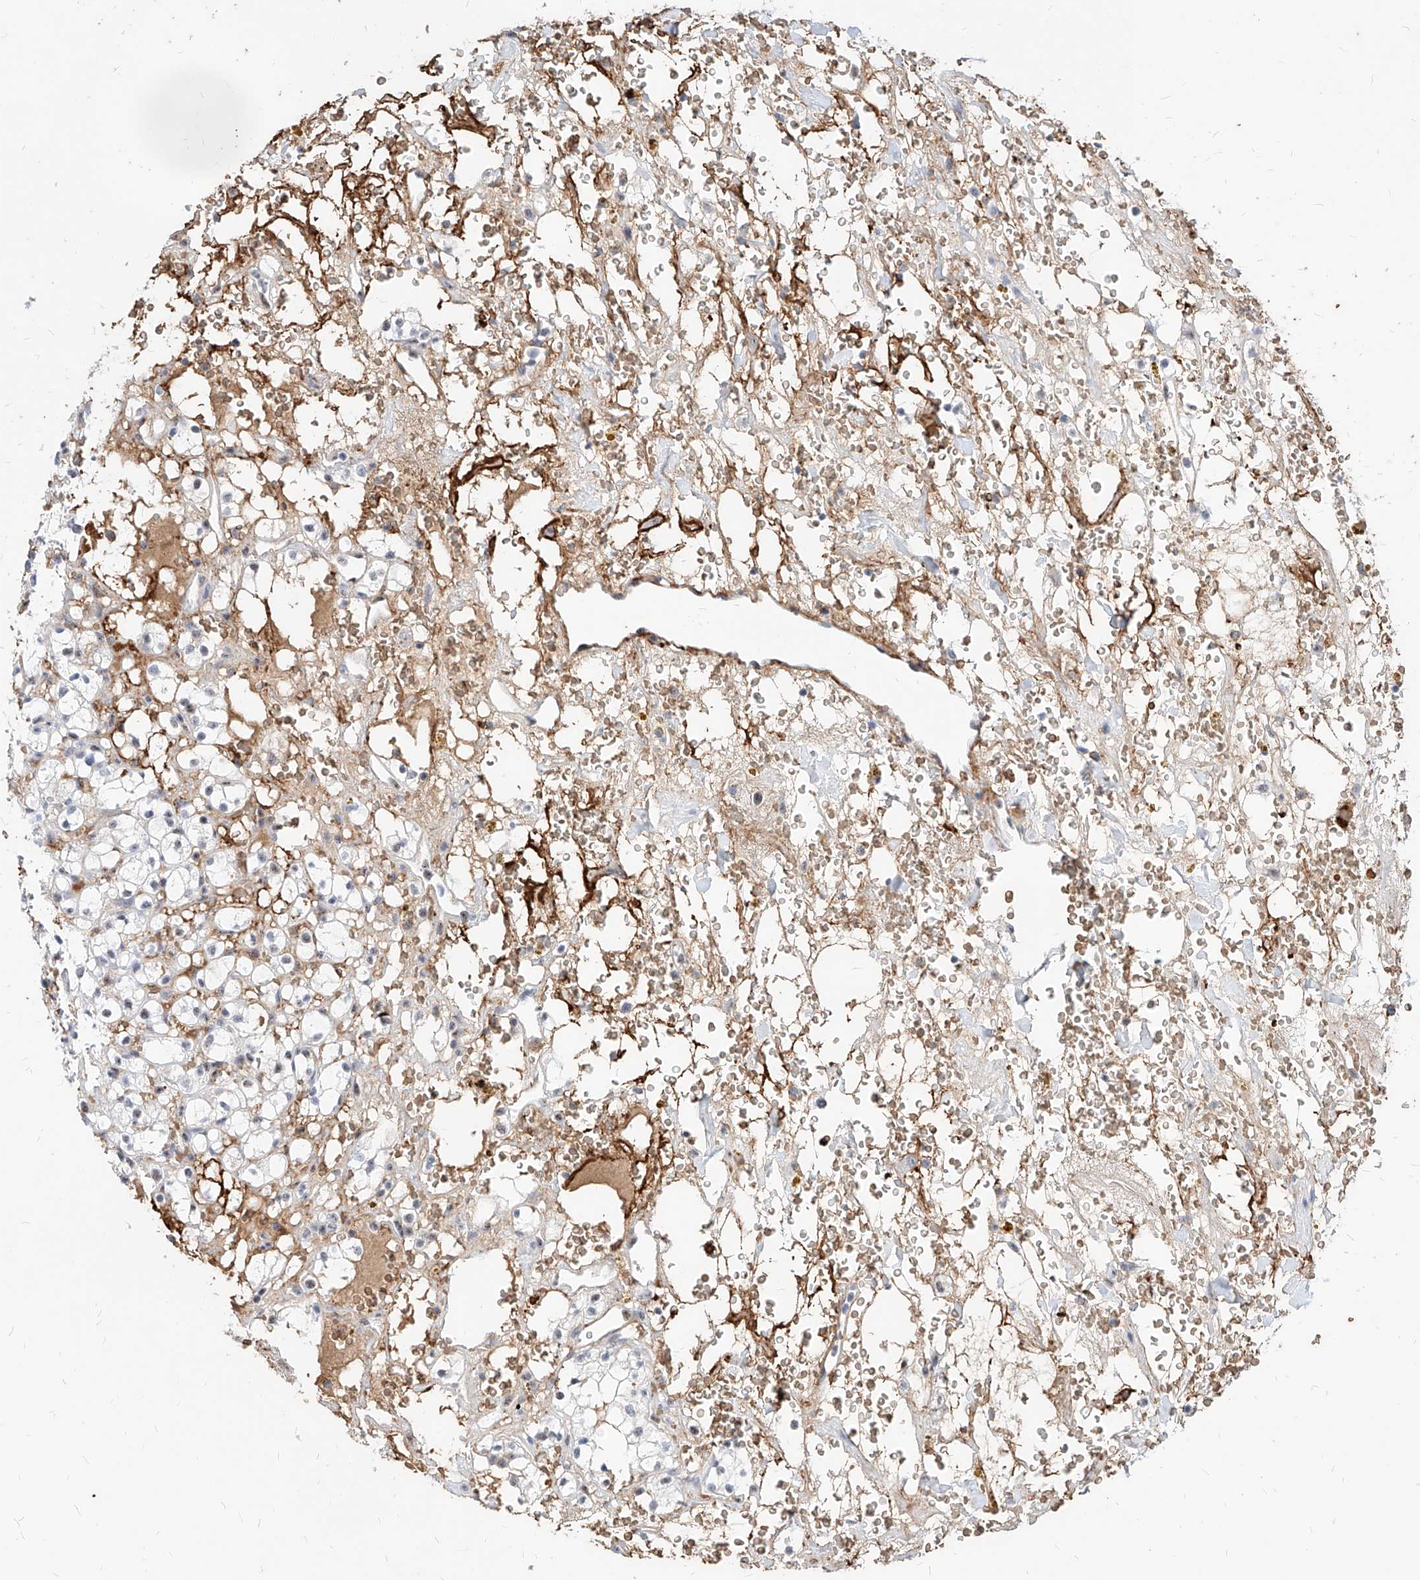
{"staining": {"intensity": "negative", "quantity": "none", "location": "none"}, "tissue": "renal cancer", "cell_type": "Tumor cells", "image_type": "cancer", "snomed": [{"axis": "morphology", "description": "Adenocarcinoma, NOS"}, {"axis": "topography", "description": "Kidney"}], "caption": "IHC of human renal adenocarcinoma reveals no expression in tumor cells.", "gene": "ZFP42", "patient": {"sex": "male", "age": 61}}